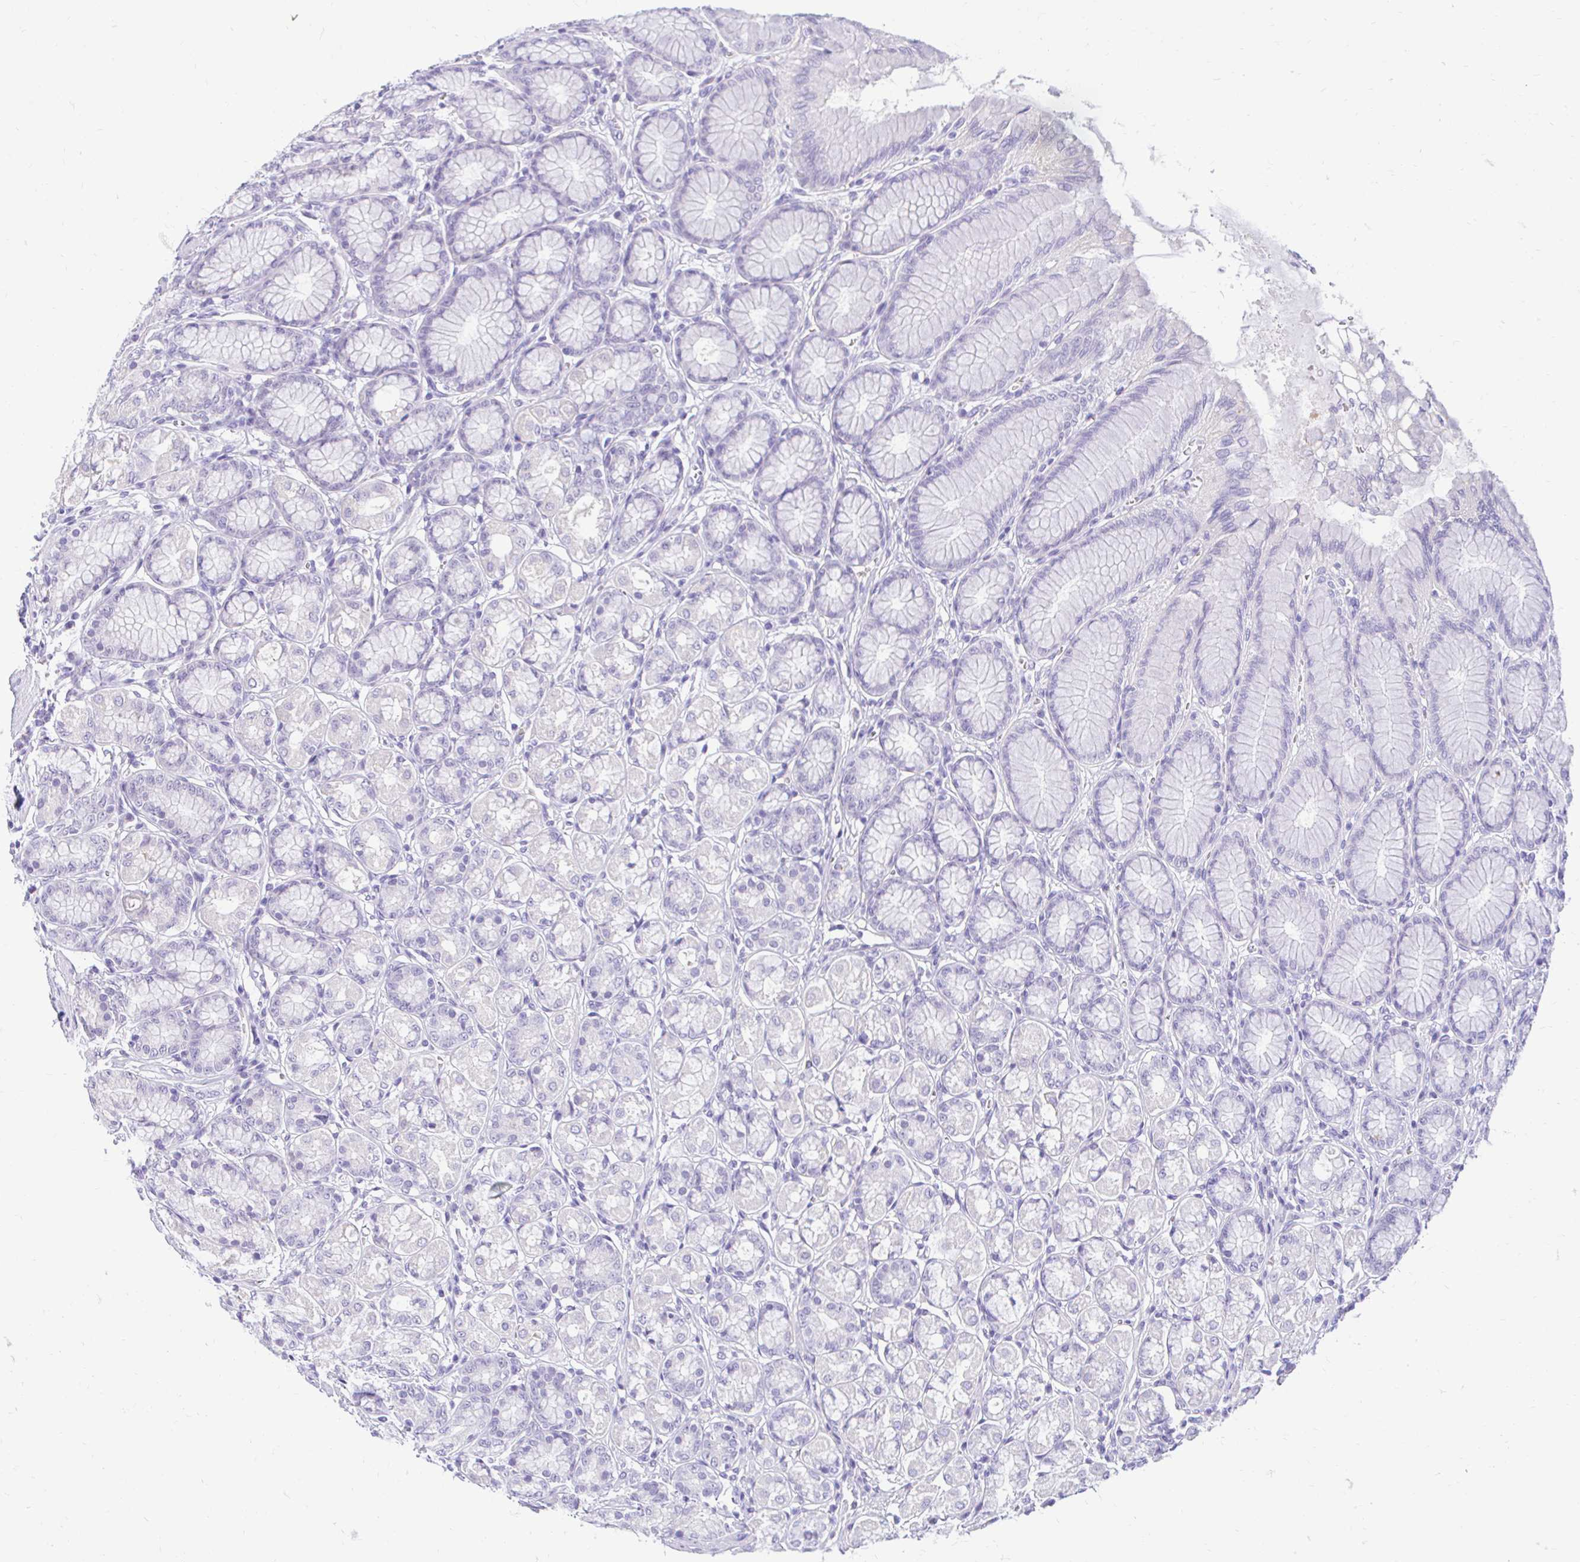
{"staining": {"intensity": "negative", "quantity": "none", "location": "none"}, "tissue": "stomach", "cell_type": "Glandular cells", "image_type": "normal", "snomed": [{"axis": "morphology", "description": "Normal tissue, NOS"}, {"axis": "topography", "description": "Stomach"}, {"axis": "topography", "description": "Stomach, lower"}], "caption": "IHC histopathology image of benign human stomach stained for a protein (brown), which exhibits no expression in glandular cells.", "gene": "FATE1", "patient": {"sex": "male", "age": 76}}